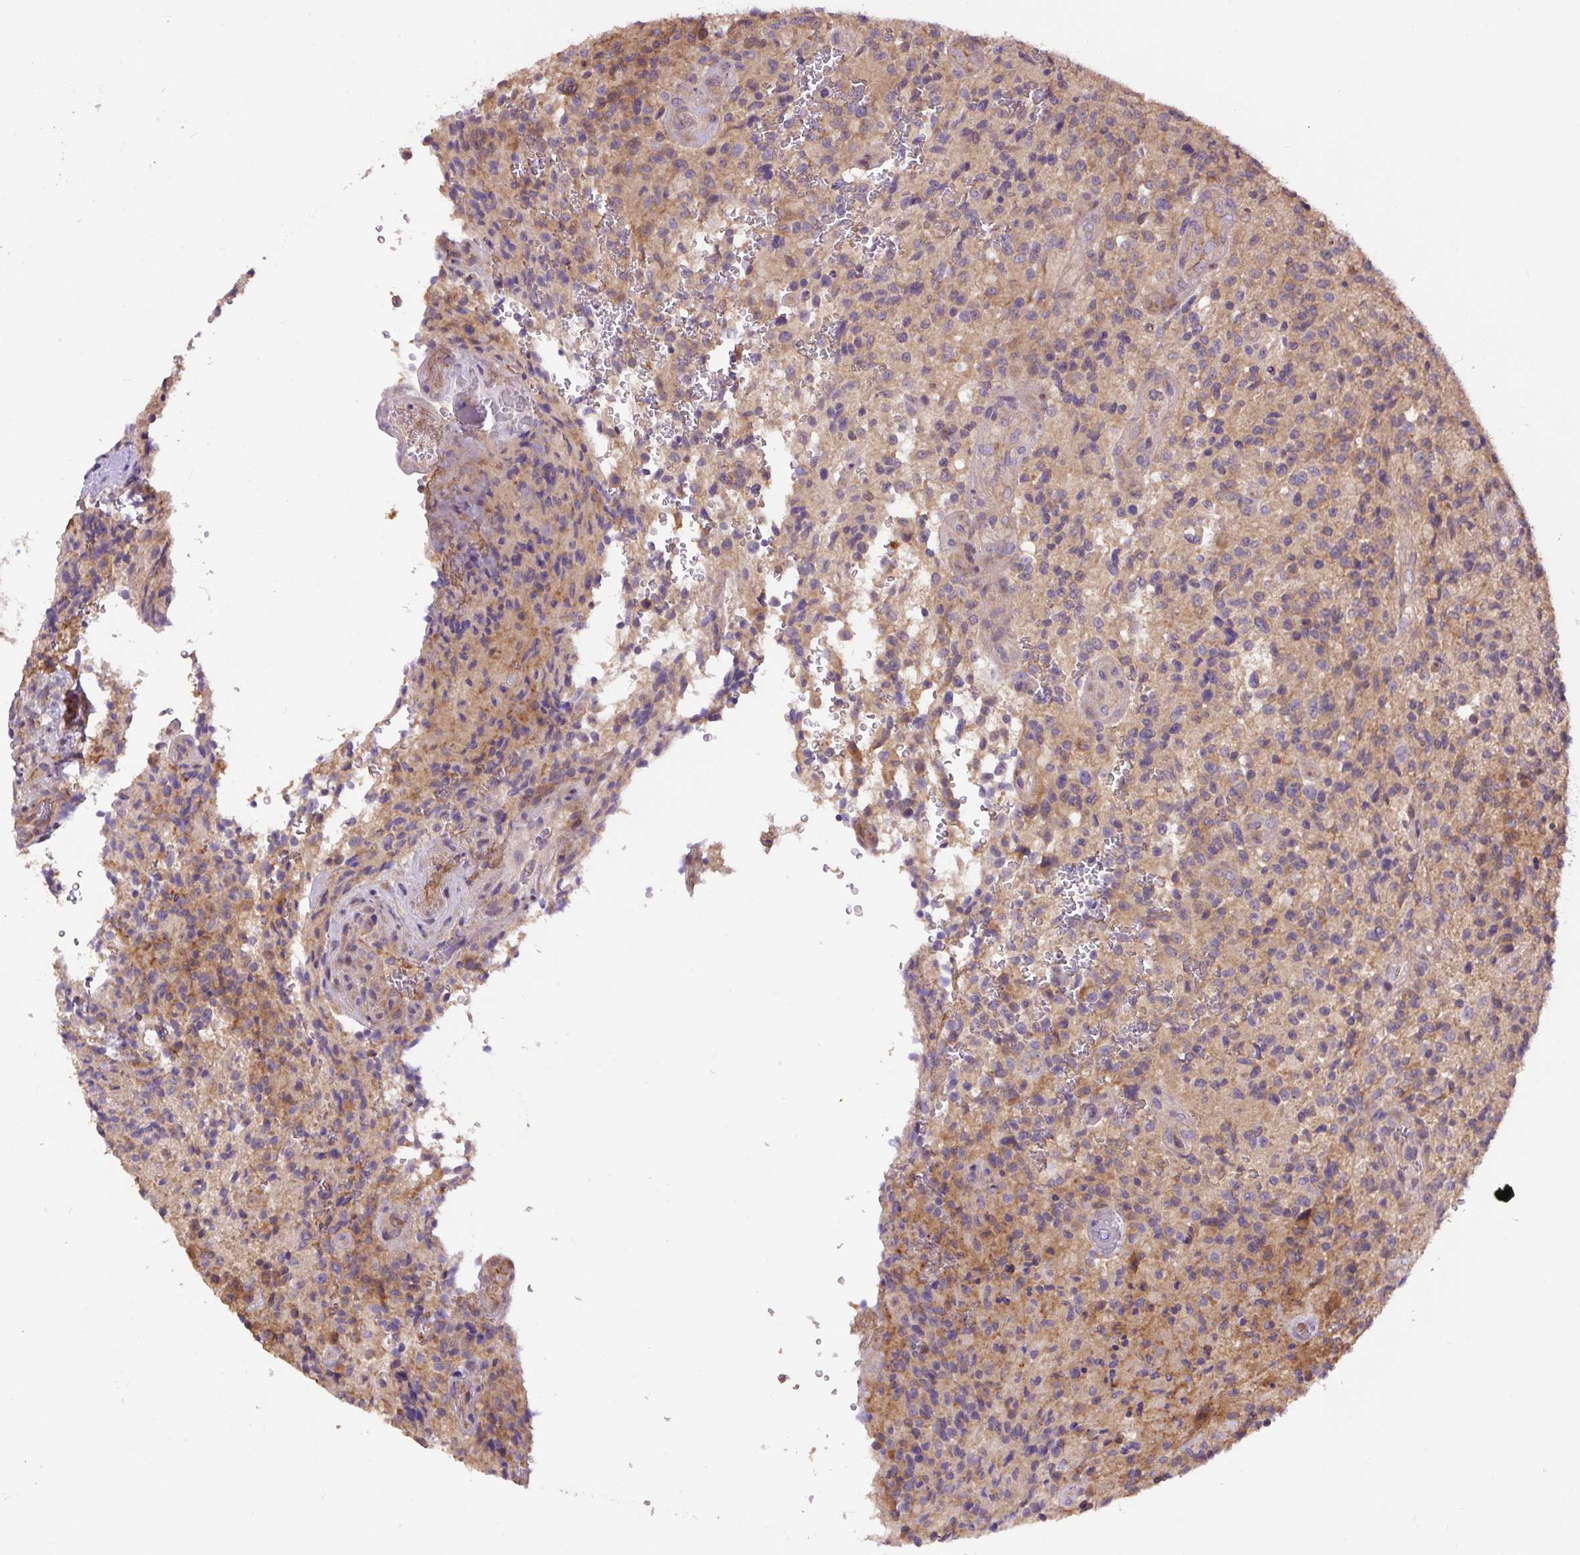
{"staining": {"intensity": "weak", "quantity": "25%-75%", "location": "cytoplasmic/membranous"}, "tissue": "glioma", "cell_type": "Tumor cells", "image_type": "cancer", "snomed": [{"axis": "morphology", "description": "Normal tissue, NOS"}, {"axis": "morphology", "description": "Glioma, malignant, High grade"}, {"axis": "topography", "description": "Cerebral cortex"}], "caption": "There is low levels of weak cytoplasmic/membranous staining in tumor cells of glioma, as demonstrated by immunohistochemical staining (brown color).", "gene": "PPME1", "patient": {"sex": "male", "age": 56}}